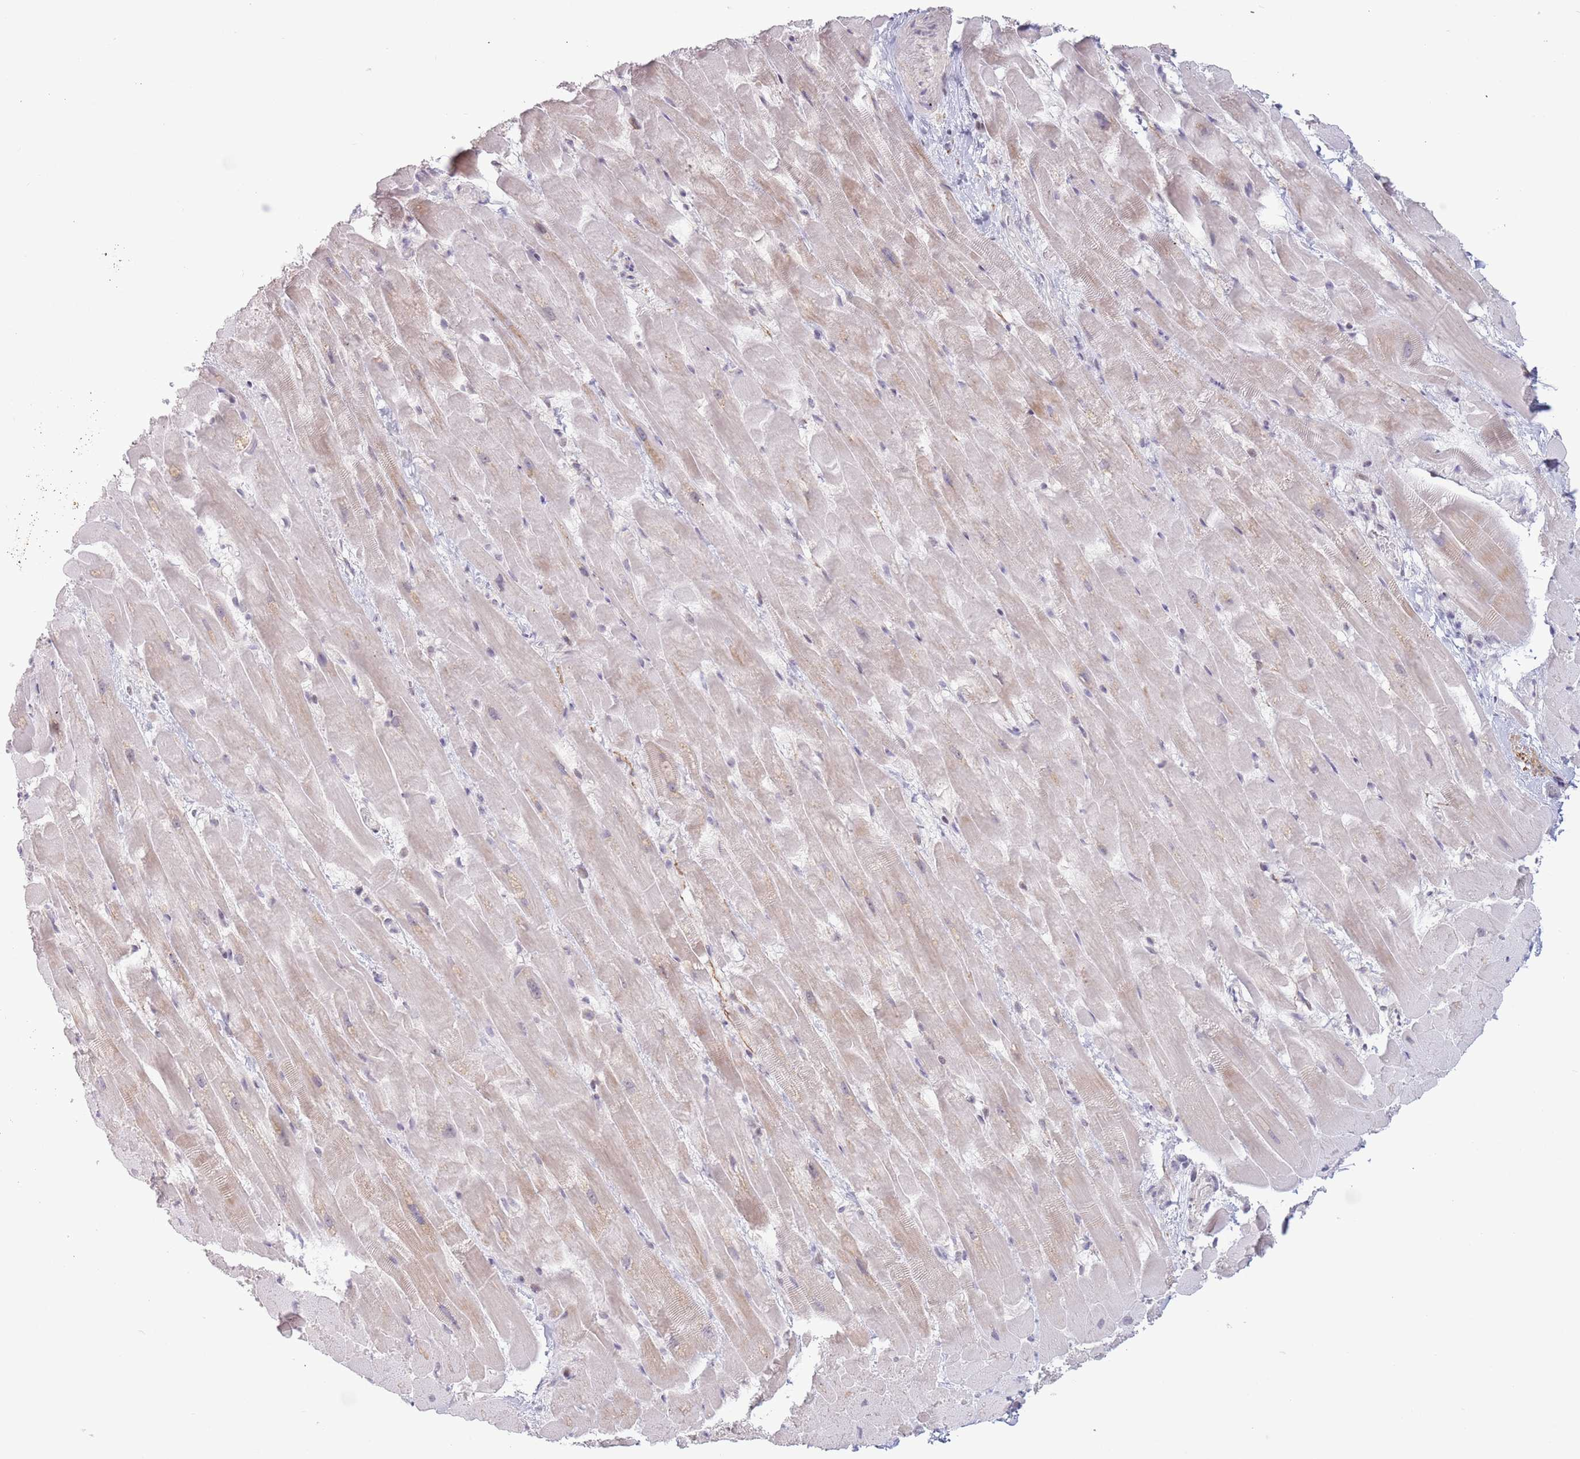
{"staining": {"intensity": "weak", "quantity": "<25%", "location": "cytoplasmic/membranous"}, "tissue": "heart muscle", "cell_type": "Cardiomyocytes", "image_type": "normal", "snomed": [{"axis": "morphology", "description": "Normal tissue, NOS"}, {"axis": "topography", "description": "Heart"}], "caption": "Heart muscle stained for a protein using immunohistochemistry (IHC) demonstrates no expression cardiomyocytes.", "gene": "MRPL34", "patient": {"sex": "male", "age": 37}}